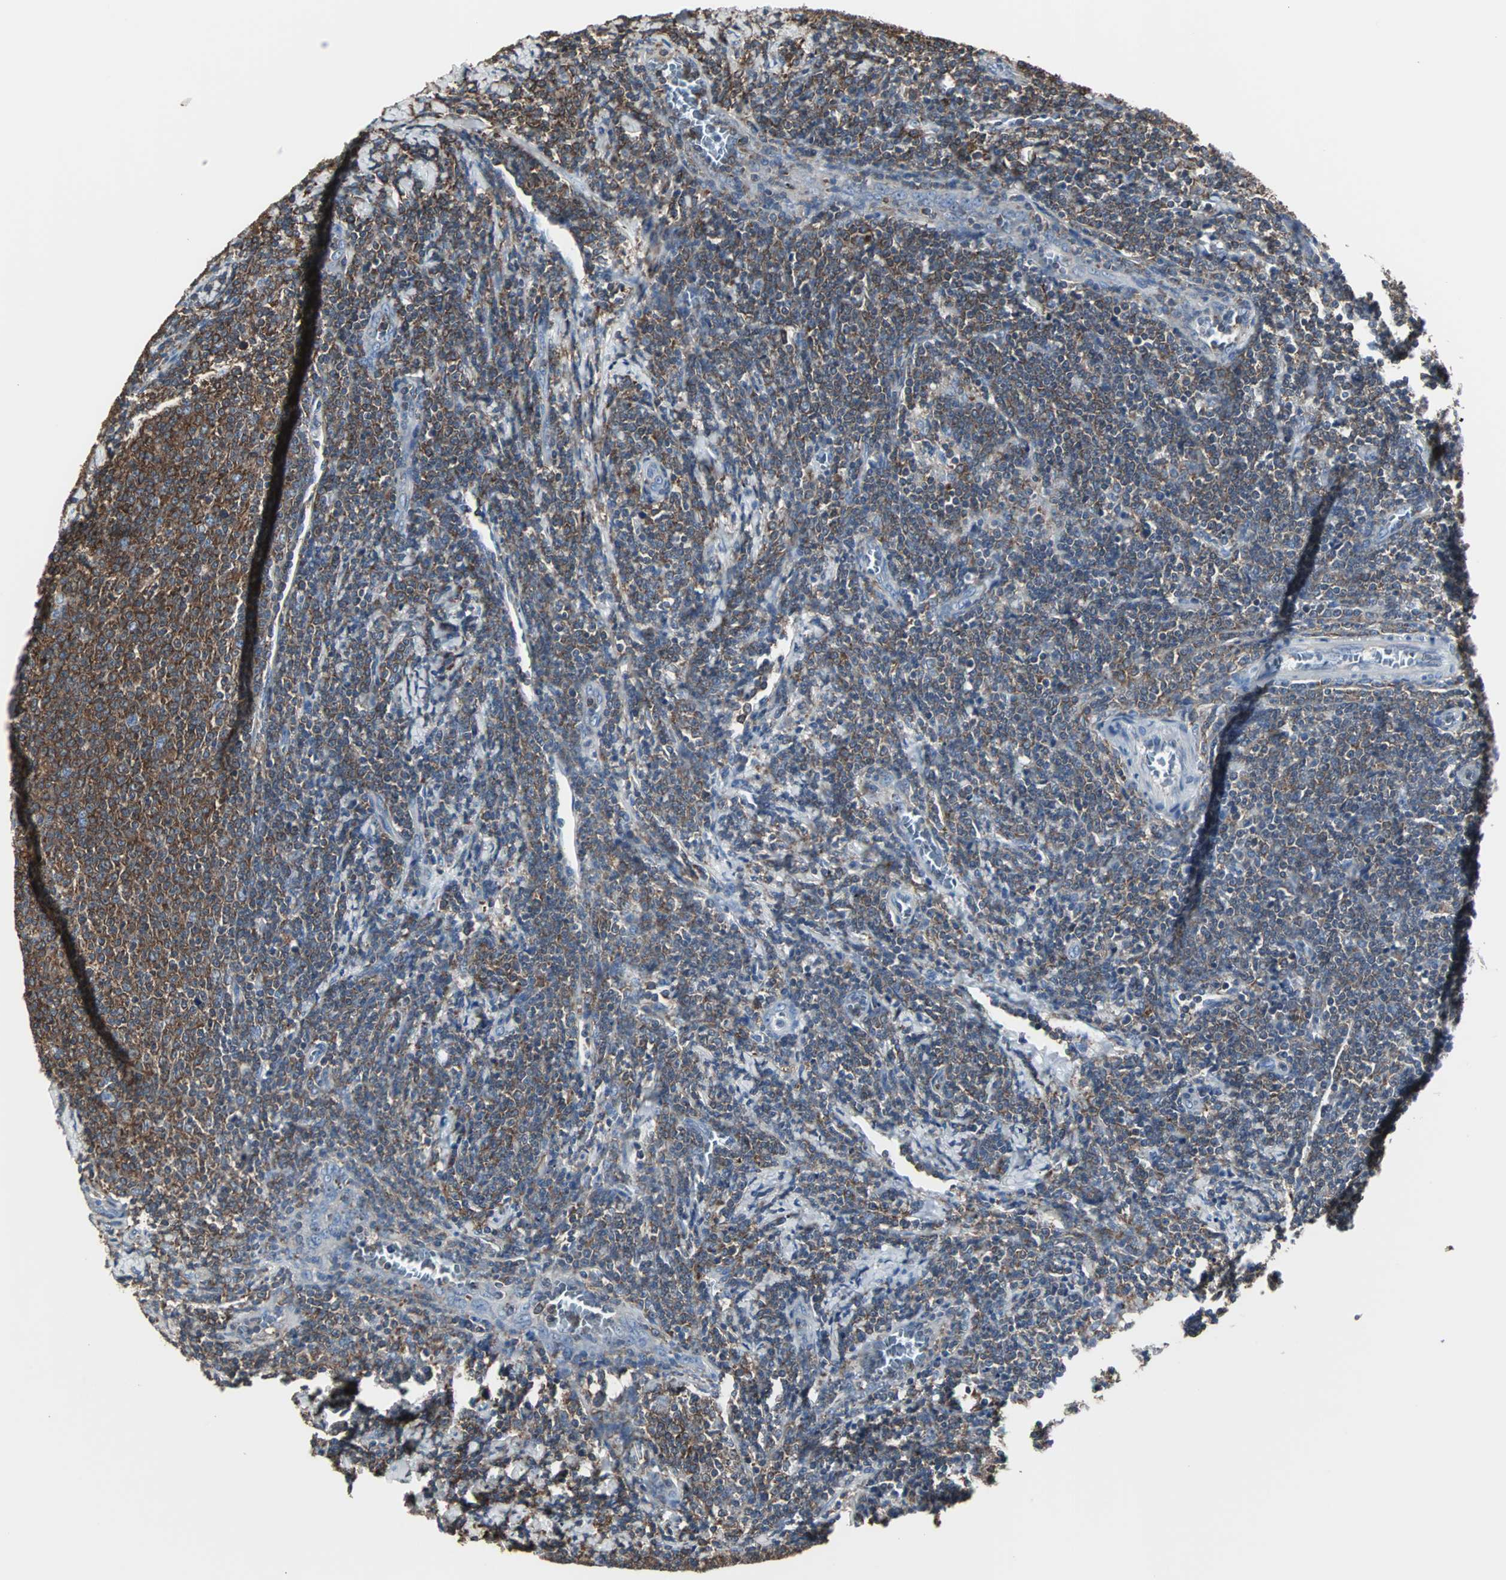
{"staining": {"intensity": "moderate", "quantity": ">75%", "location": "cytoplasmic/membranous"}, "tissue": "lymphoma", "cell_type": "Tumor cells", "image_type": "cancer", "snomed": [{"axis": "morphology", "description": "Malignant lymphoma, non-Hodgkin's type, Low grade"}, {"axis": "topography", "description": "Lymph node"}], "caption": "Immunohistochemical staining of human low-grade malignant lymphoma, non-Hodgkin's type displays medium levels of moderate cytoplasmic/membranous protein staining in approximately >75% of tumor cells.", "gene": "LRRFIP1", "patient": {"sex": "male", "age": 66}}